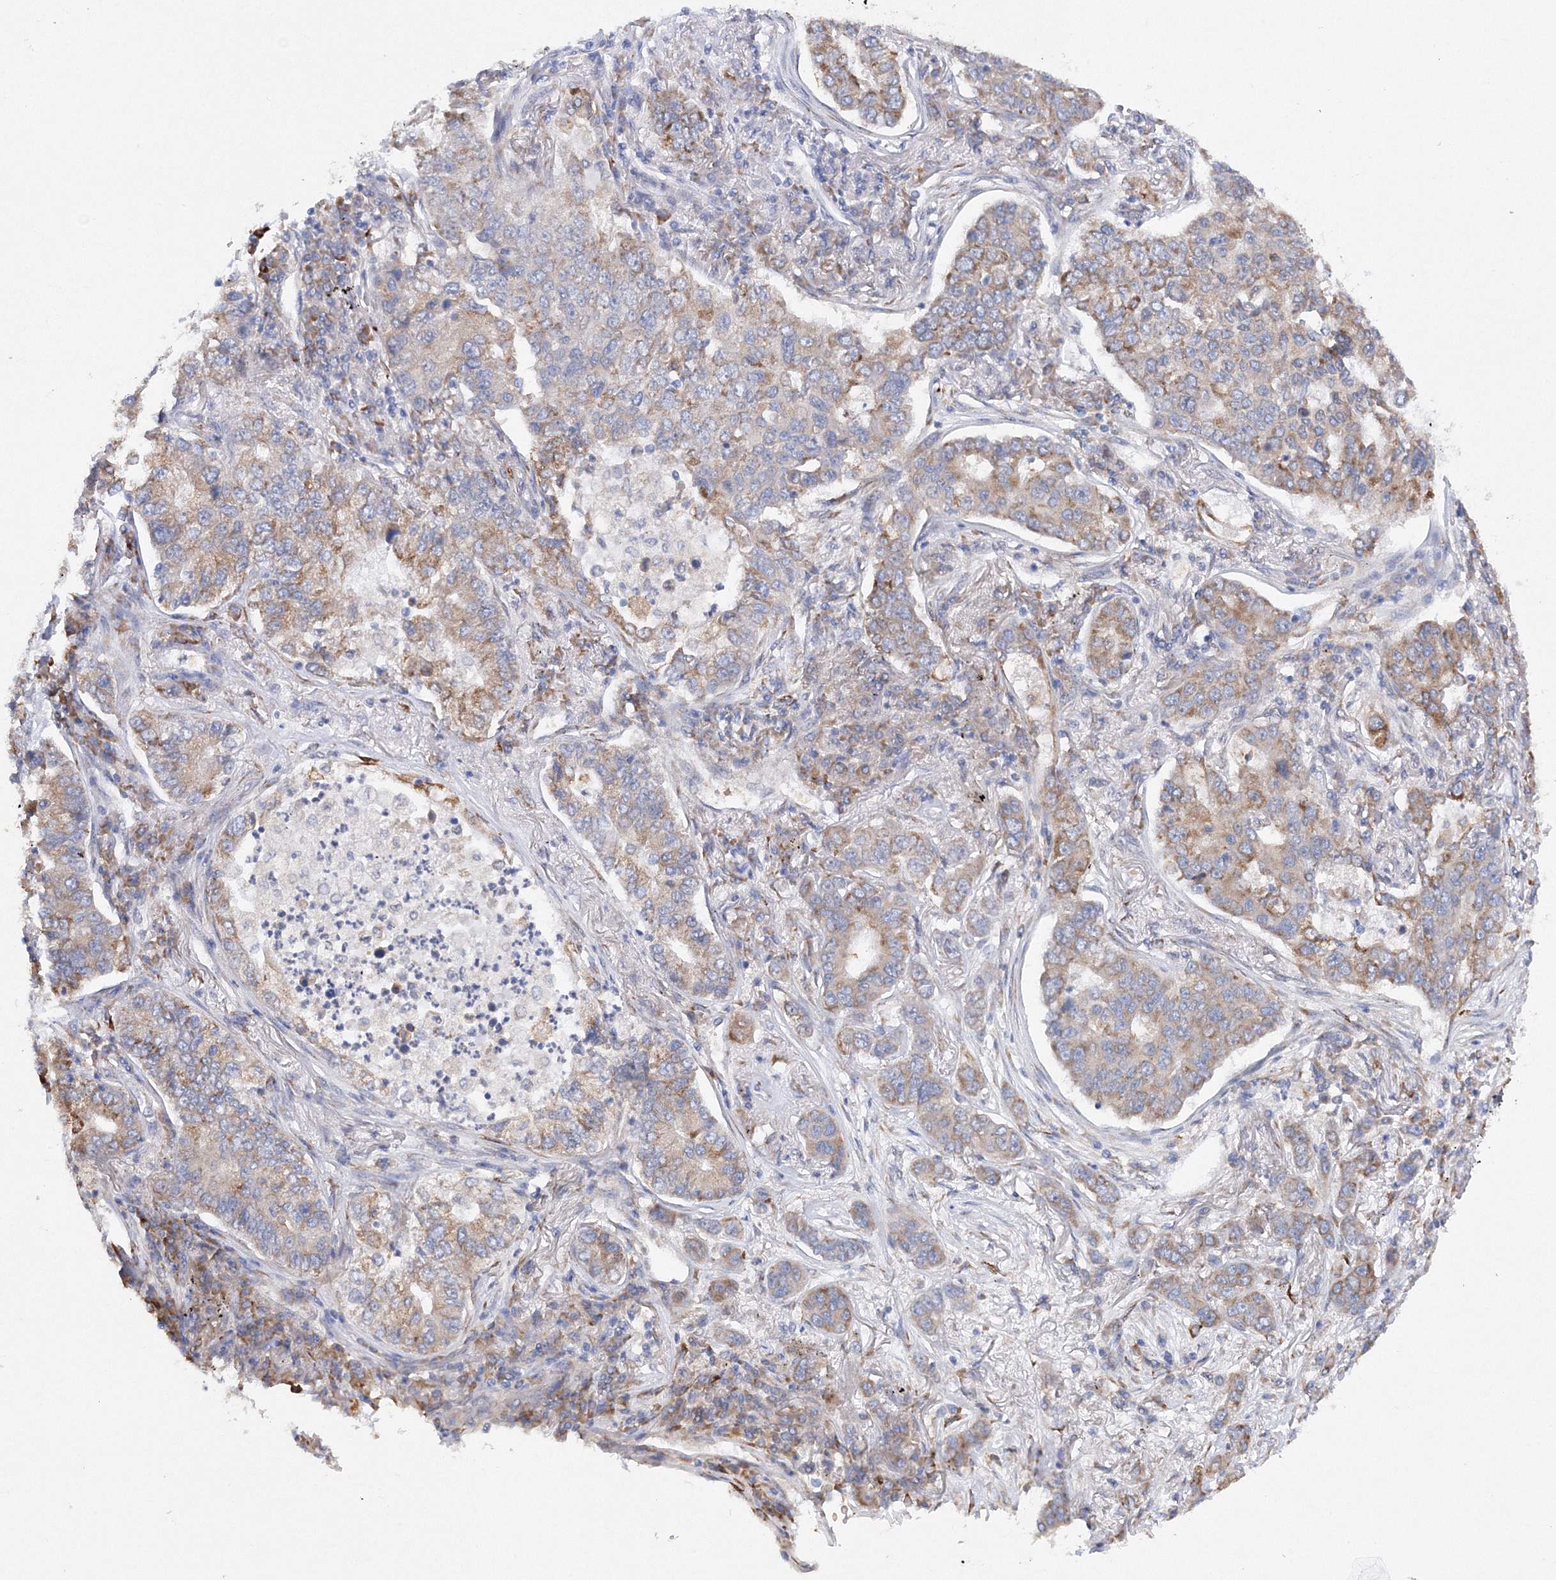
{"staining": {"intensity": "moderate", "quantity": "25%-75%", "location": "cytoplasmic/membranous"}, "tissue": "lung cancer", "cell_type": "Tumor cells", "image_type": "cancer", "snomed": [{"axis": "morphology", "description": "Adenocarcinoma, NOS"}, {"axis": "topography", "description": "Lung"}], "caption": "DAB (3,3'-diaminobenzidine) immunohistochemical staining of adenocarcinoma (lung) shows moderate cytoplasmic/membranous protein expression in approximately 25%-75% of tumor cells.", "gene": "DIS3L2", "patient": {"sex": "male", "age": 49}}